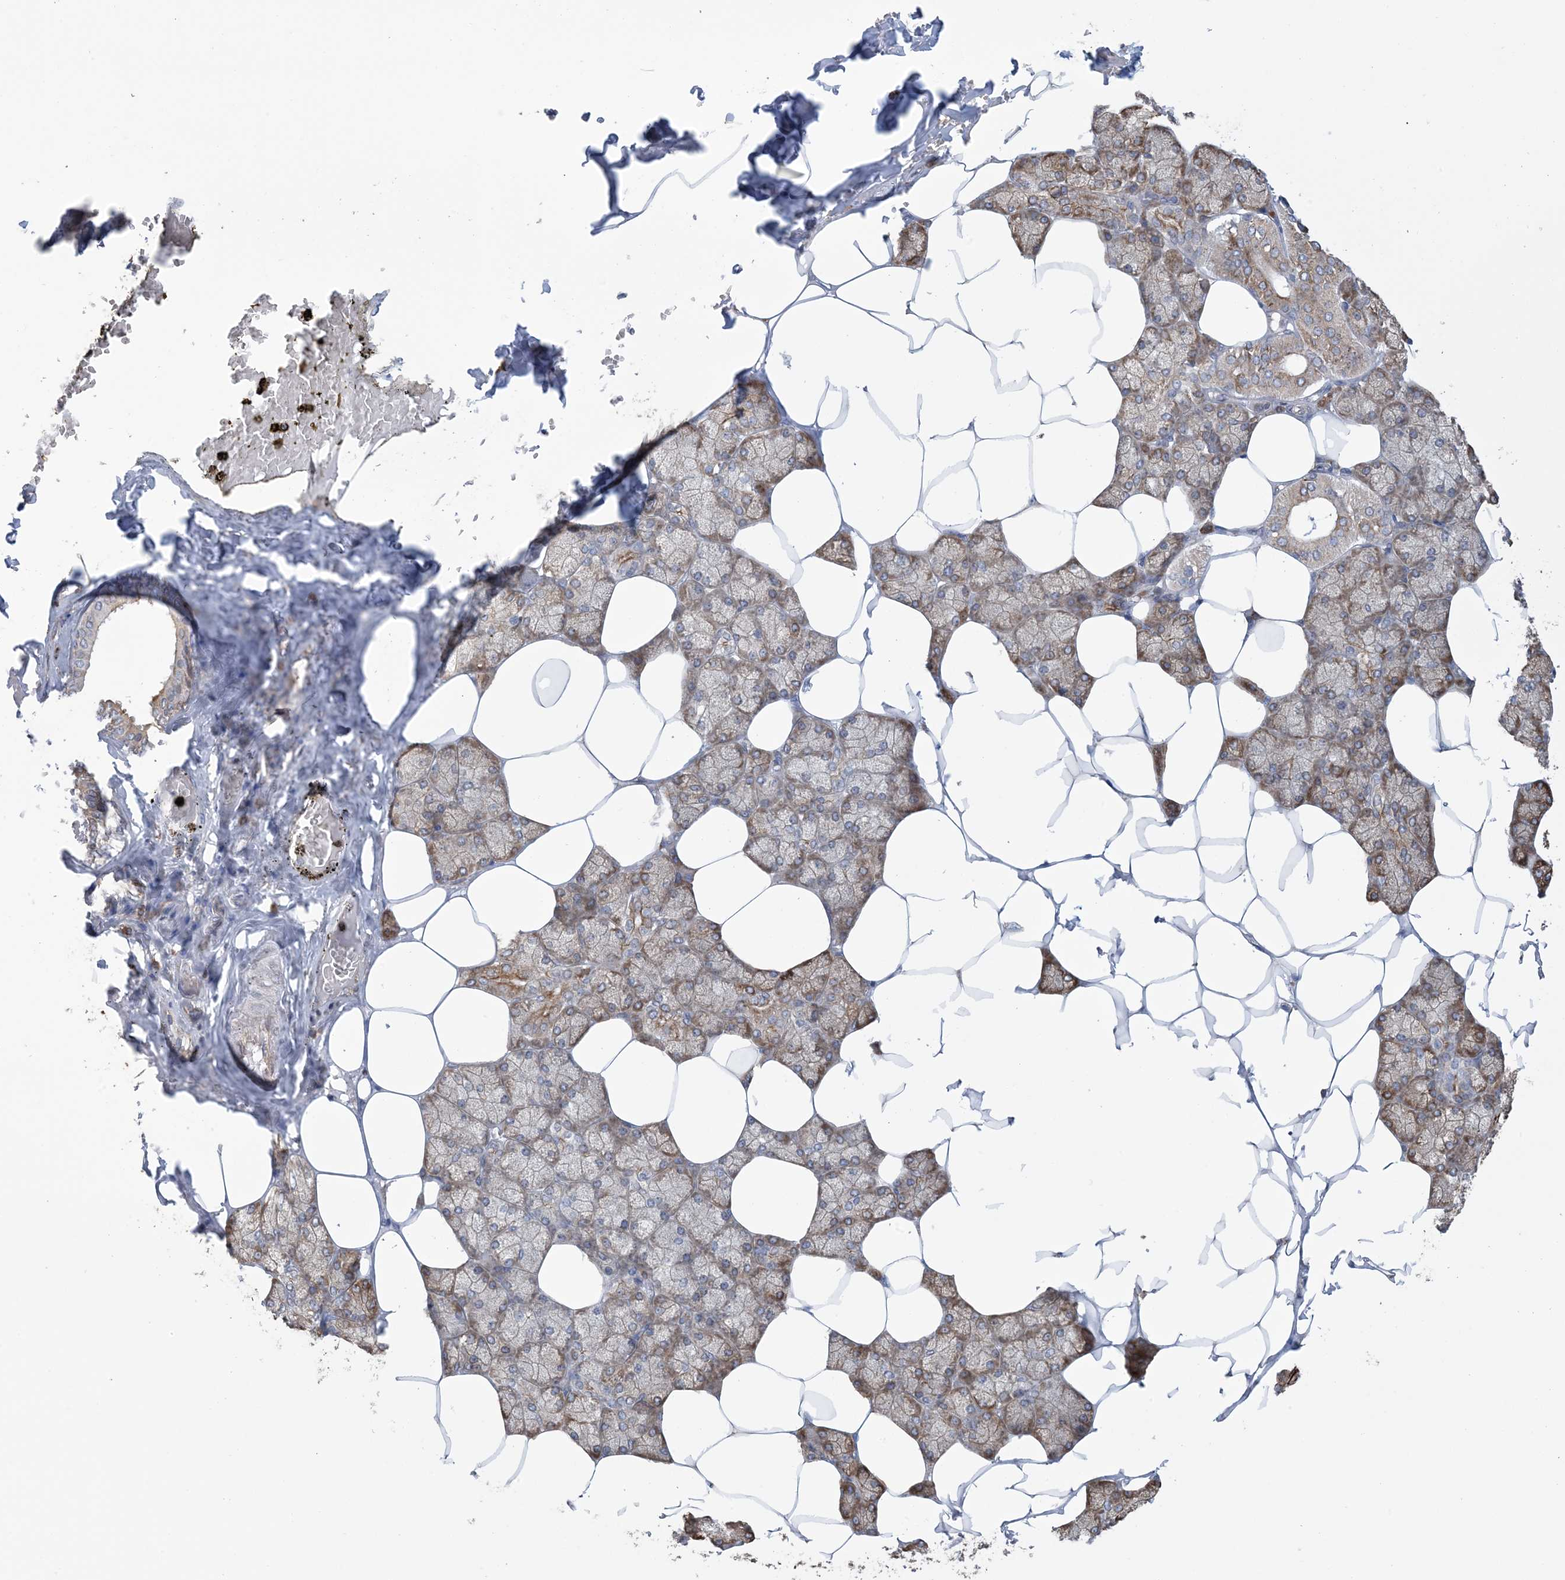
{"staining": {"intensity": "strong", "quantity": "25%-75%", "location": "cytoplasmic/membranous"}, "tissue": "salivary gland", "cell_type": "Glandular cells", "image_type": "normal", "snomed": [{"axis": "morphology", "description": "Normal tissue, NOS"}, {"axis": "topography", "description": "Salivary gland"}], "caption": "High-magnification brightfield microscopy of normal salivary gland stained with DAB (3,3'-diaminobenzidine) (brown) and counterstained with hematoxylin (blue). glandular cells exhibit strong cytoplasmic/membranous staining is seen in approximately25%-75% of cells.", "gene": "SHANK1", "patient": {"sex": "male", "age": 62}}